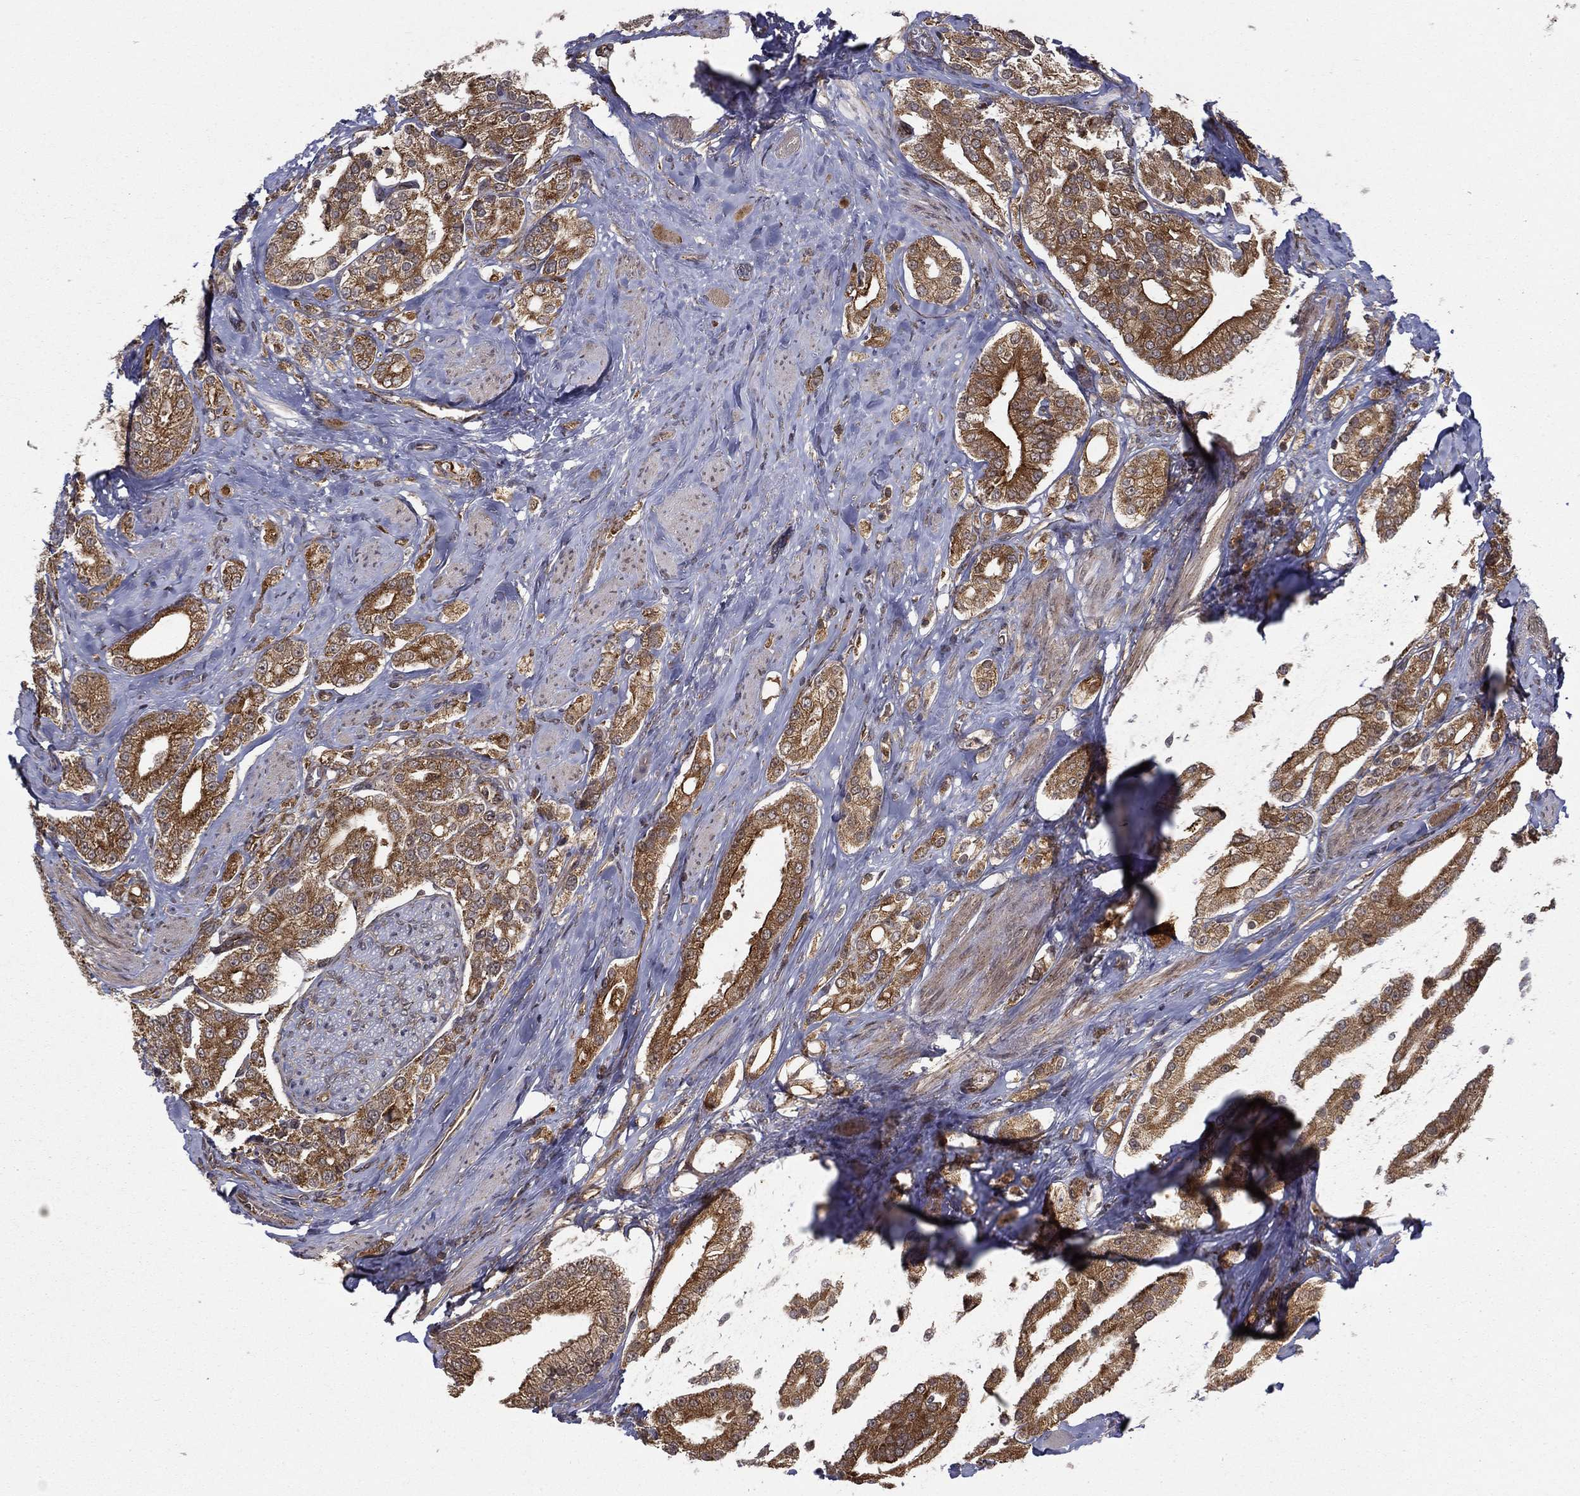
{"staining": {"intensity": "strong", "quantity": "25%-75%", "location": "cytoplasmic/membranous"}, "tissue": "prostate cancer", "cell_type": "Tumor cells", "image_type": "cancer", "snomed": [{"axis": "morphology", "description": "Adenocarcinoma, NOS"}, {"axis": "topography", "description": "Prostate and seminal vesicle, NOS"}, {"axis": "topography", "description": "Prostate"}], "caption": "Protein positivity by immunohistochemistry (IHC) displays strong cytoplasmic/membranous expression in about 25%-75% of tumor cells in prostate cancer. The staining was performed using DAB to visualize the protein expression in brown, while the nuclei were stained in blue with hematoxylin (Magnification: 20x).", "gene": "UACA", "patient": {"sex": "male", "age": 67}}